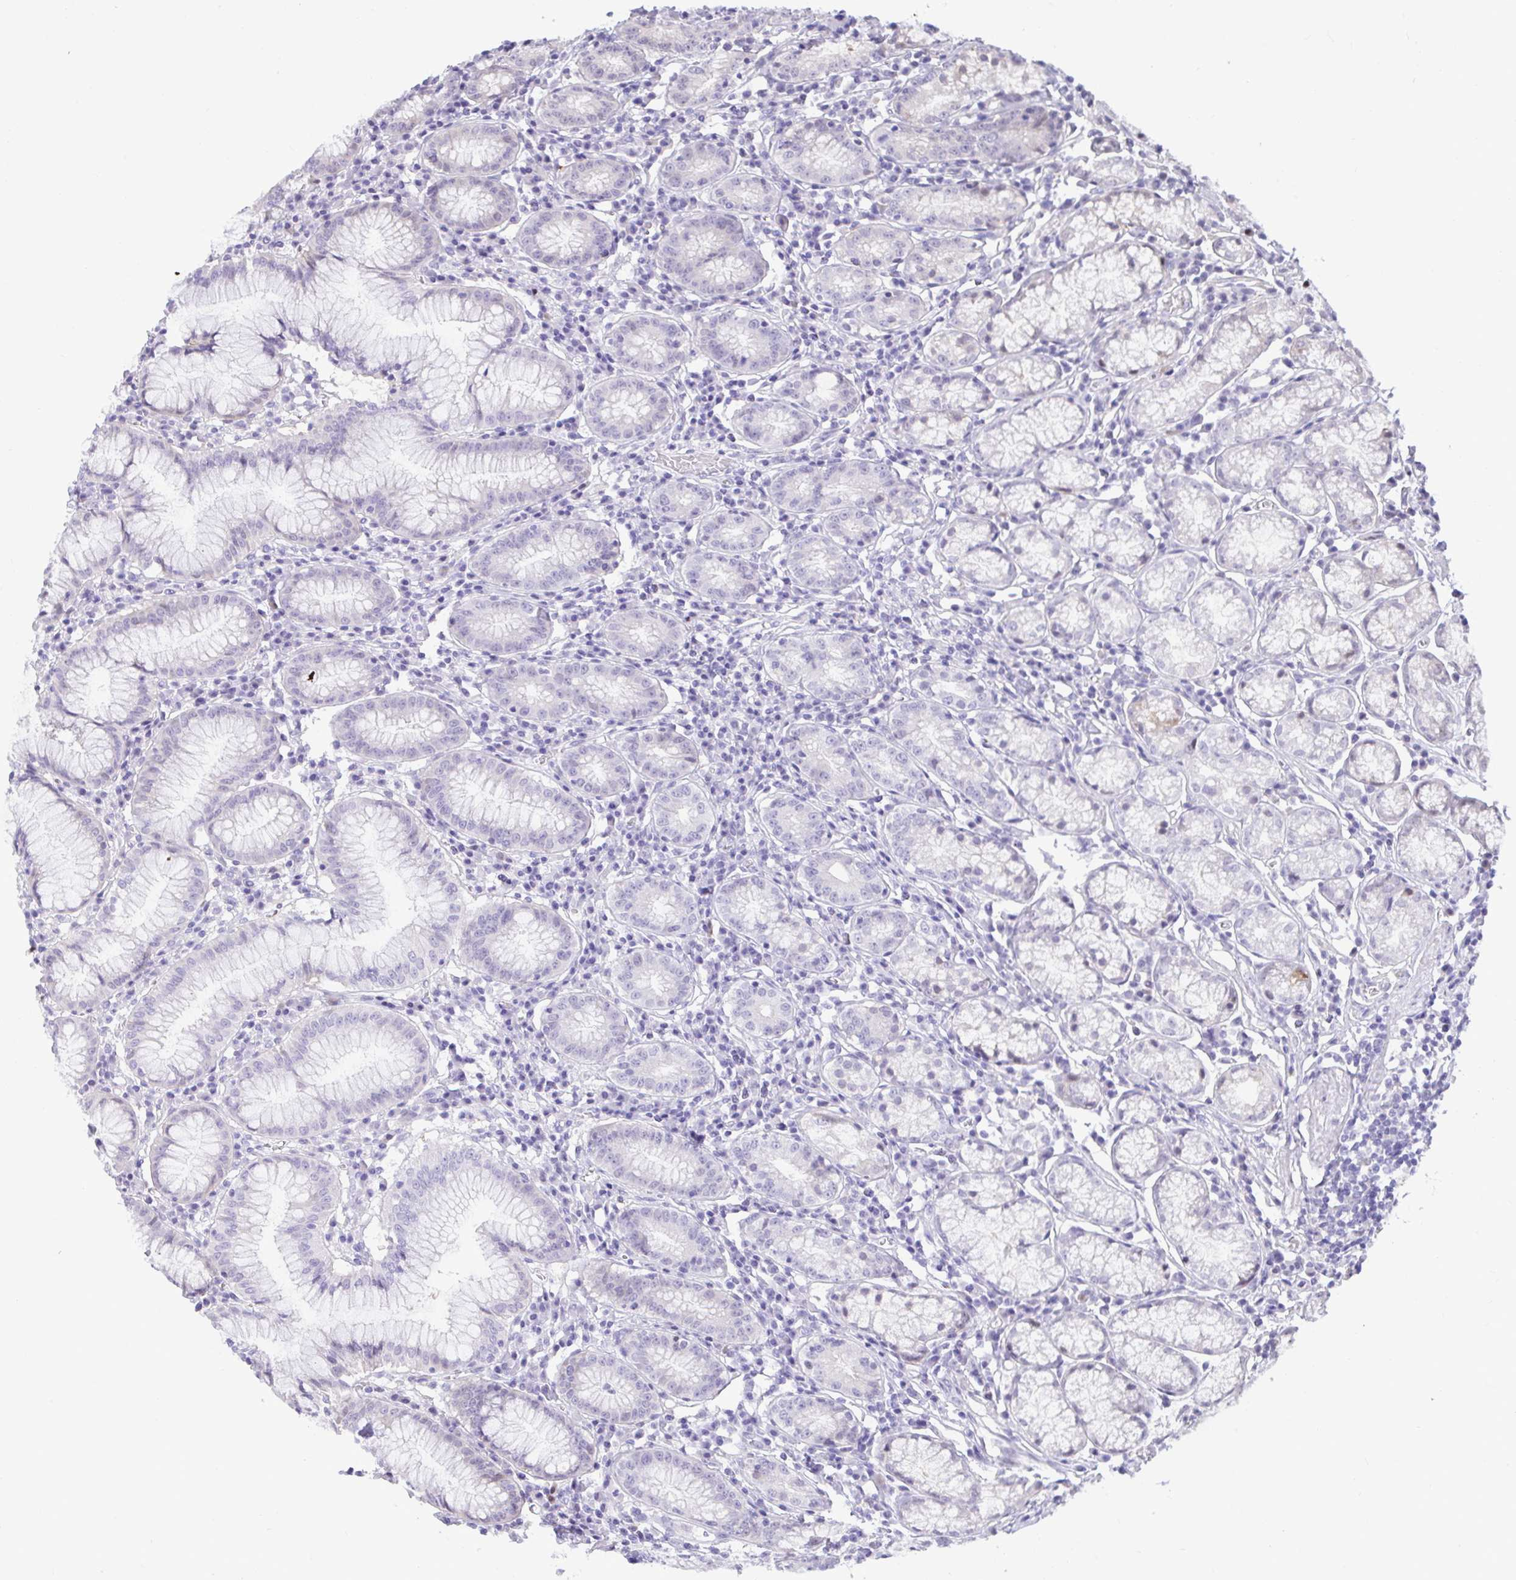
{"staining": {"intensity": "weak", "quantity": "<25%", "location": "nuclear"}, "tissue": "stomach", "cell_type": "Glandular cells", "image_type": "normal", "snomed": [{"axis": "morphology", "description": "Normal tissue, NOS"}, {"axis": "topography", "description": "Stomach"}], "caption": "This histopathology image is of normal stomach stained with IHC to label a protein in brown with the nuclei are counter-stained blue. There is no positivity in glandular cells. (IHC, brightfield microscopy, high magnification).", "gene": "ZNF485", "patient": {"sex": "male", "age": 55}}